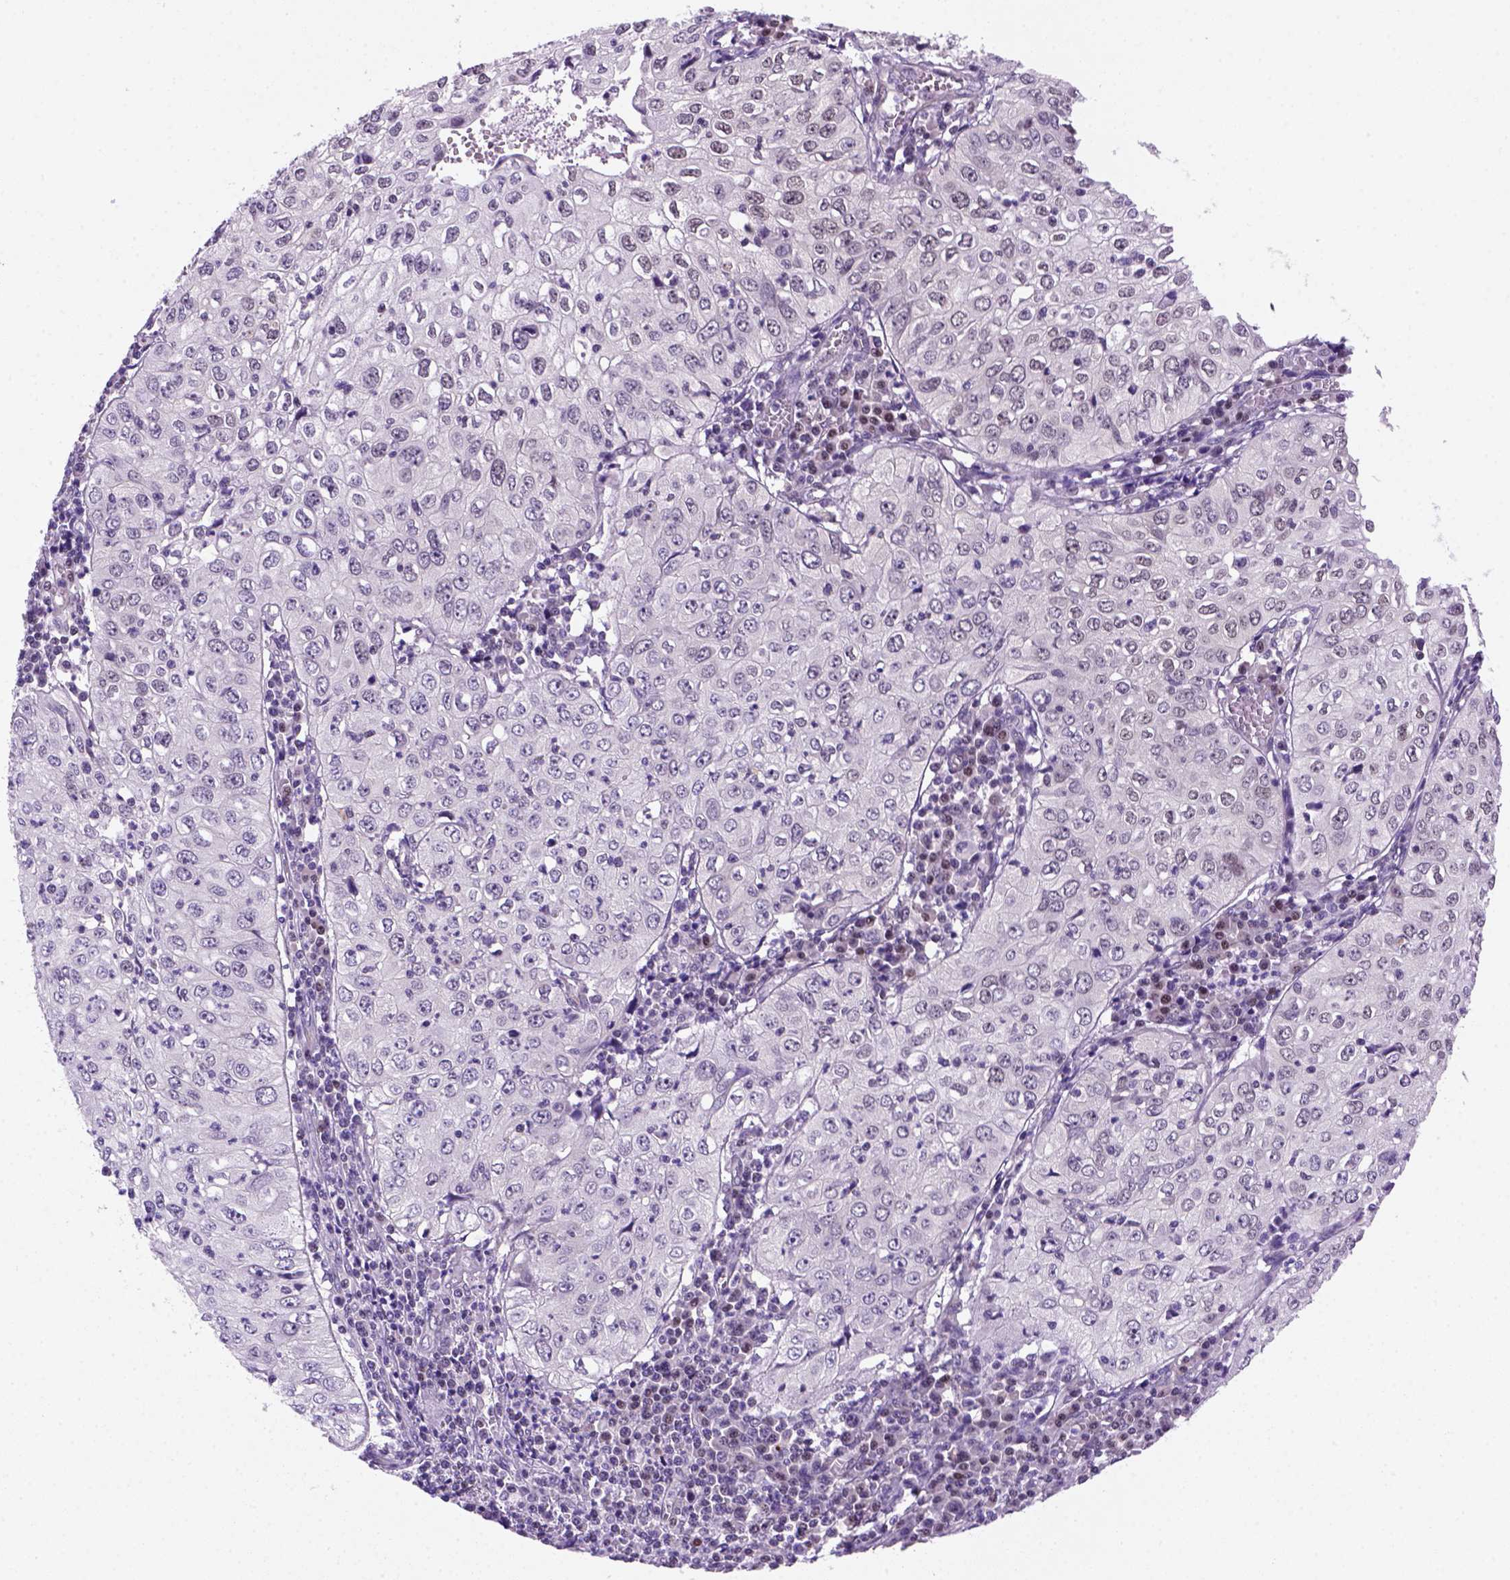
{"staining": {"intensity": "negative", "quantity": "none", "location": "none"}, "tissue": "cervical cancer", "cell_type": "Tumor cells", "image_type": "cancer", "snomed": [{"axis": "morphology", "description": "Squamous cell carcinoma, NOS"}, {"axis": "topography", "description": "Cervix"}], "caption": "An IHC photomicrograph of cervical cancer (squamous cell carcinoma) is shown. There is no staining in tumor cells of cervical cancer (squamous cell carcinoma). Nuclei are stained in blue.", "gene": "MGMT", "patient": {"sex": "female", "age": 24}}